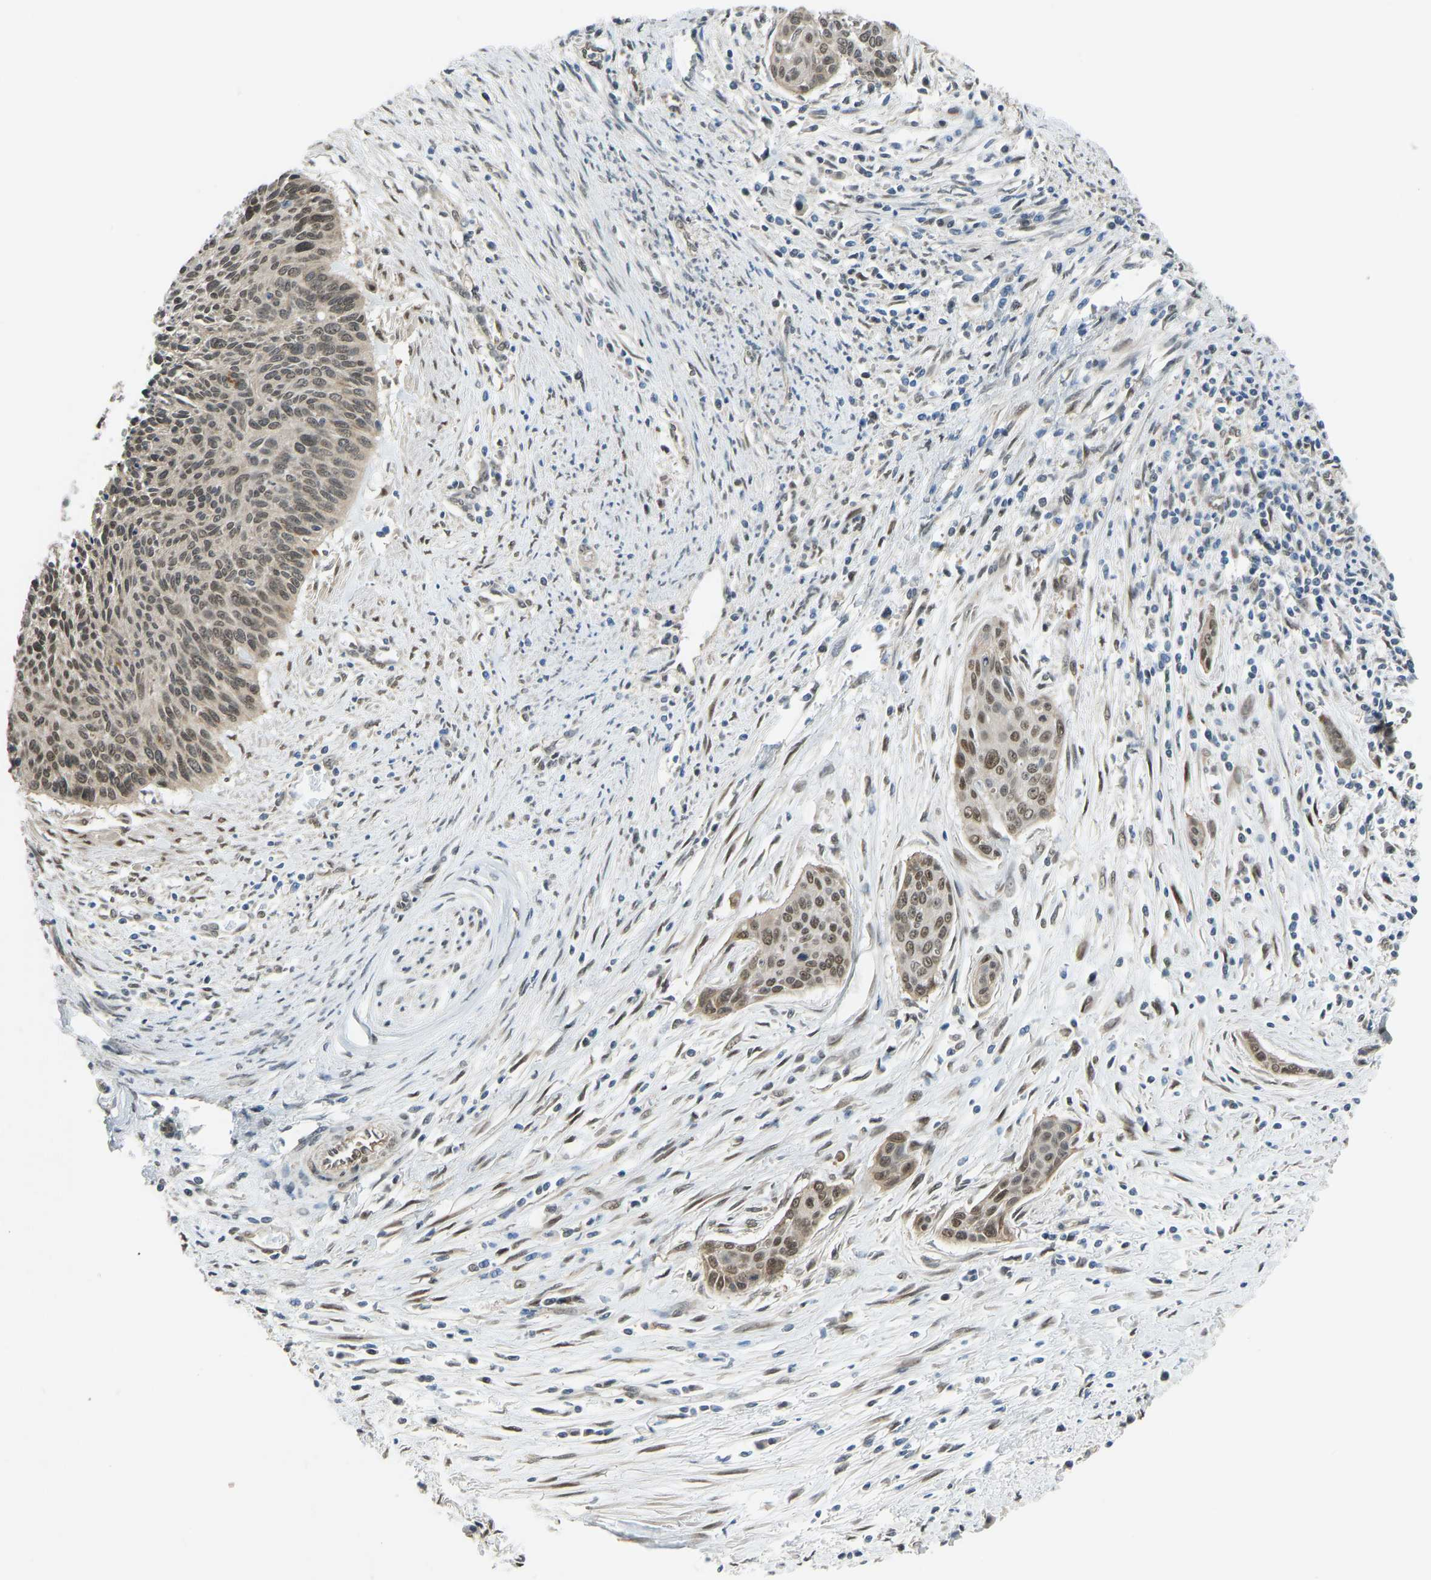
{"staining": {"intensity": "strong", "quantity": "25%-75%", "location": "nuclear"}, "tissue": "cervical cancer", "cell_type": "Tumor cells", "image_type": "cancer", "snomed": [{"axis": "morphology", "description": "Squamous cell carcinoma, NOS"}, {"axis": "topography", "description": "Cervix"}], "caption": "Brown immunohistochemical staining in squamous cell carcinoma (cervical) reveals strong nuclear expression in approximately 25%-75% of tumor cells. (DAB (3,3'-diaminobenzidine) IHC with brightfield microscopy, high magnification).", "gene": "KPNA6", "patient": {"sex": "female", "age": 55}}